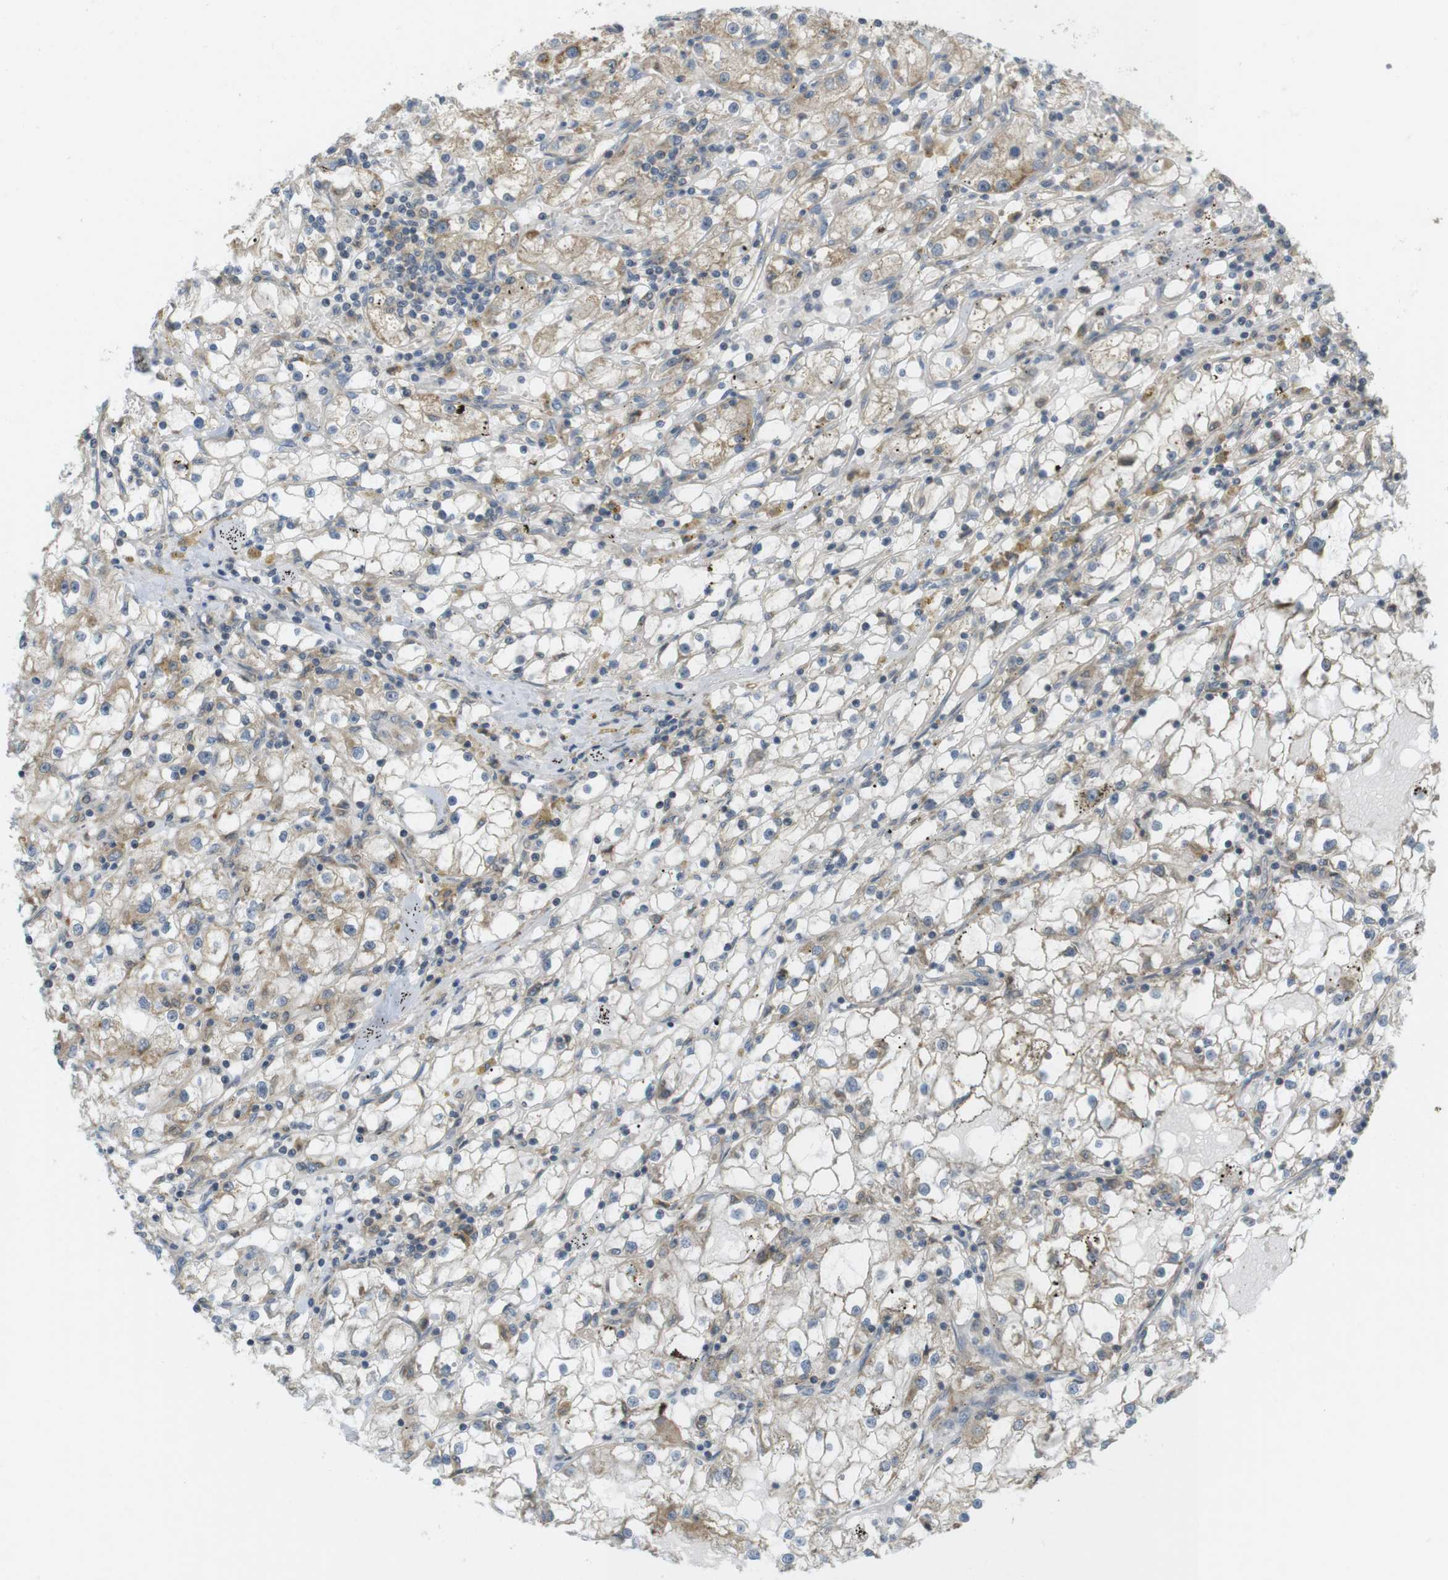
{"staining": {"intensity": "moderate", "quantity": "25%-75%", "location": "cytoplasmic/membranous"}, "tissue": "renal cancer", "cell_type": "Tumor cells", "image_type": "cancer", "snomed": [{"axis": "morphology", "description": "Adenocarcinoma, NOS"}, {"axis": "topography", "description": "Kidney"}], "caption": "Immunohistochemistry (IHC) (DAB (3,3'-diaminobenzidine)) staining of renal cancer reveals moderate cytoplasmic/membranous protein positivity in about 25%-75% of tumor cells. (Stains: DAB in brown, nuclei in blue, Microscopy: brightfield microscopy at high magnification).", "gene": "RNF130", "patient": {"sex": "male", "age": 56}}